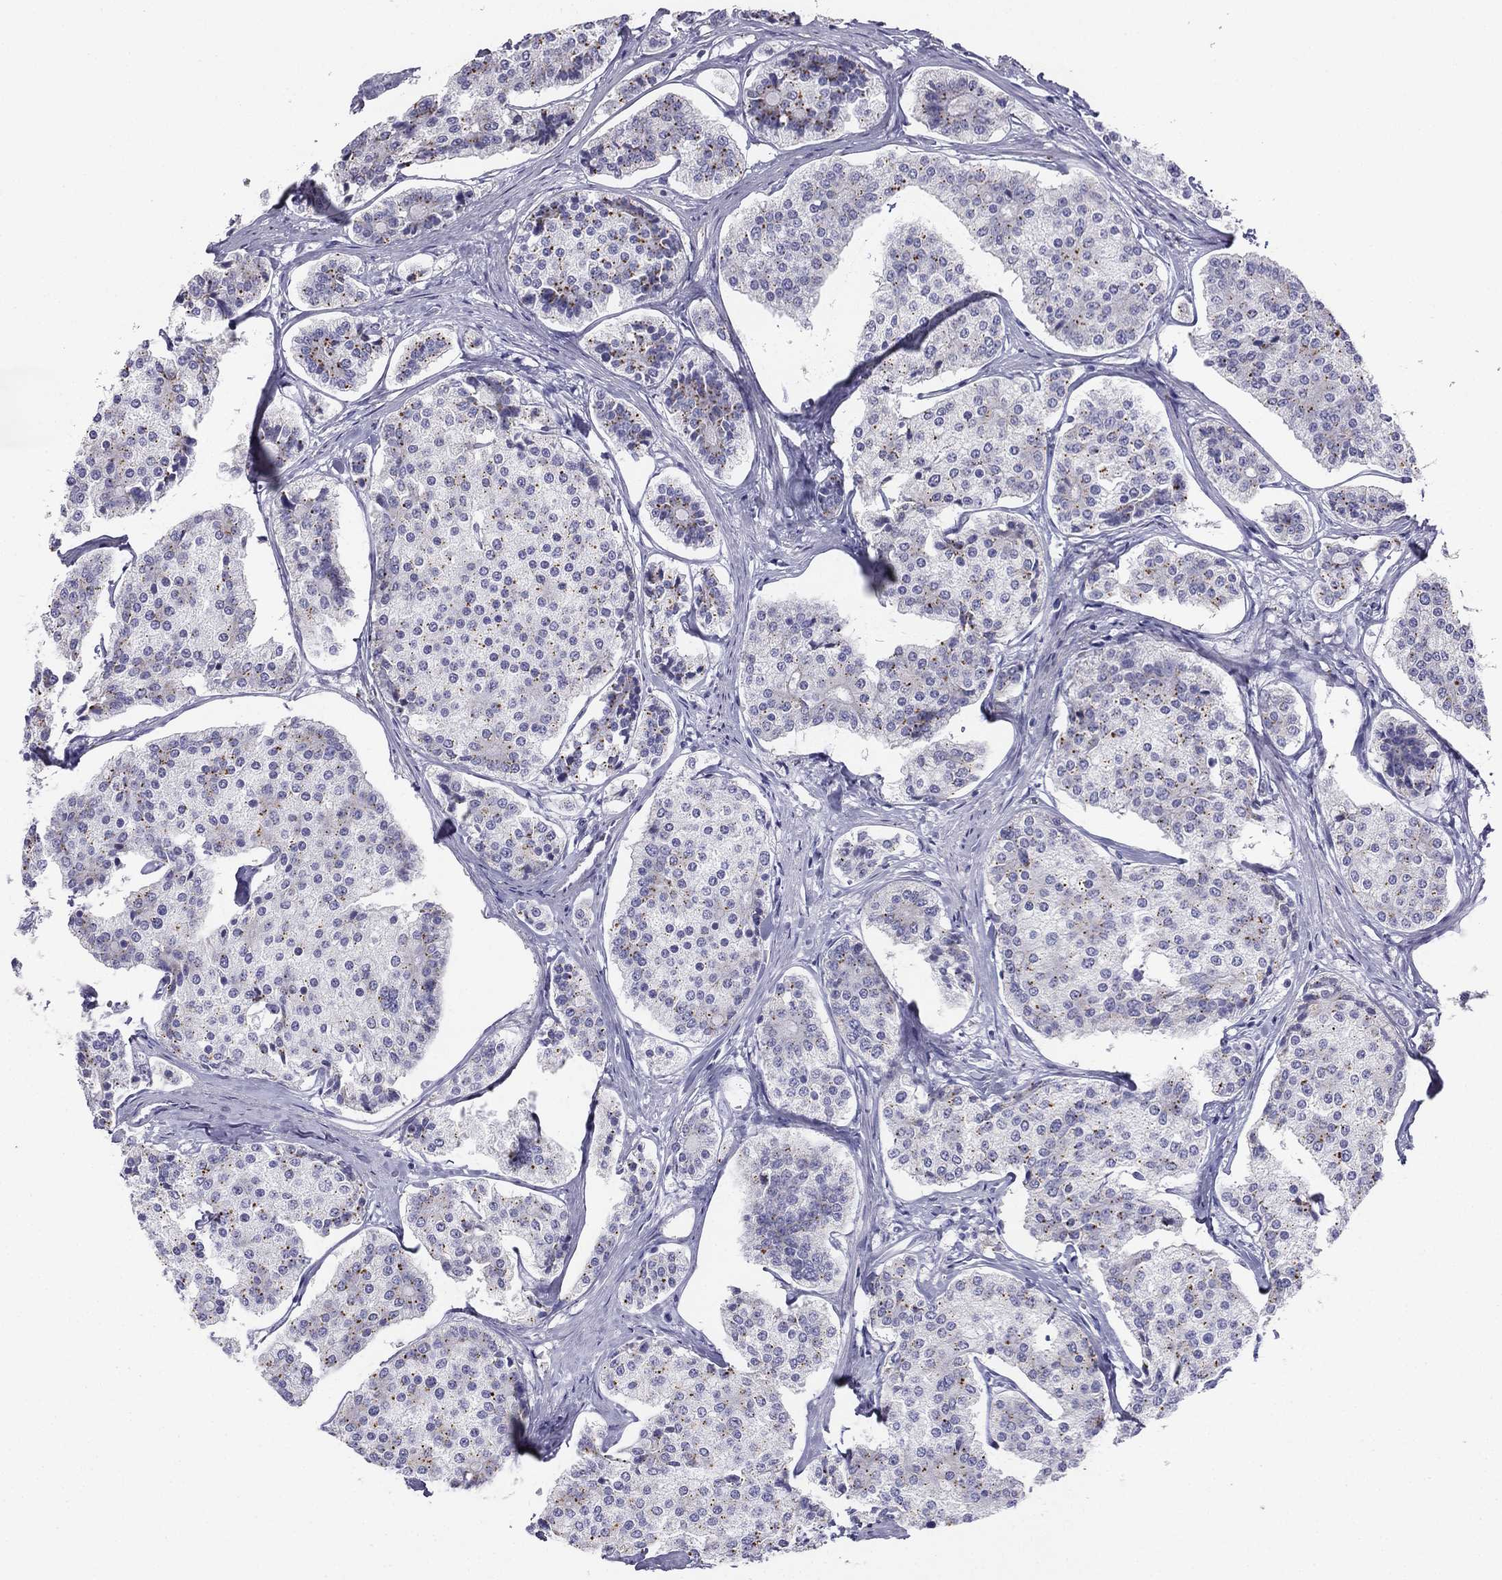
{"staining": {"intensity": "moderate", "quantity": "25%-75%", "location": "cytoplasmic/membranous"}, "tissue": "carcinoid", "cell_type": "Tumor cells", "image_type": "cancer", "snomed": [{"axis": "morphology", "description": "Carcinoid, malignant, NOS"}, {"axis": "topography", "description": "Small intestine"}], "caption": "Moderate cytoplasmic/membranous positivity for a protein is appreciated in about 25%-75% of tumor cells of carcinoid (malignant) using immunohistochemistry.", "gene": "ALOXE3", "patient": {"sex": "female", "age": 65}}